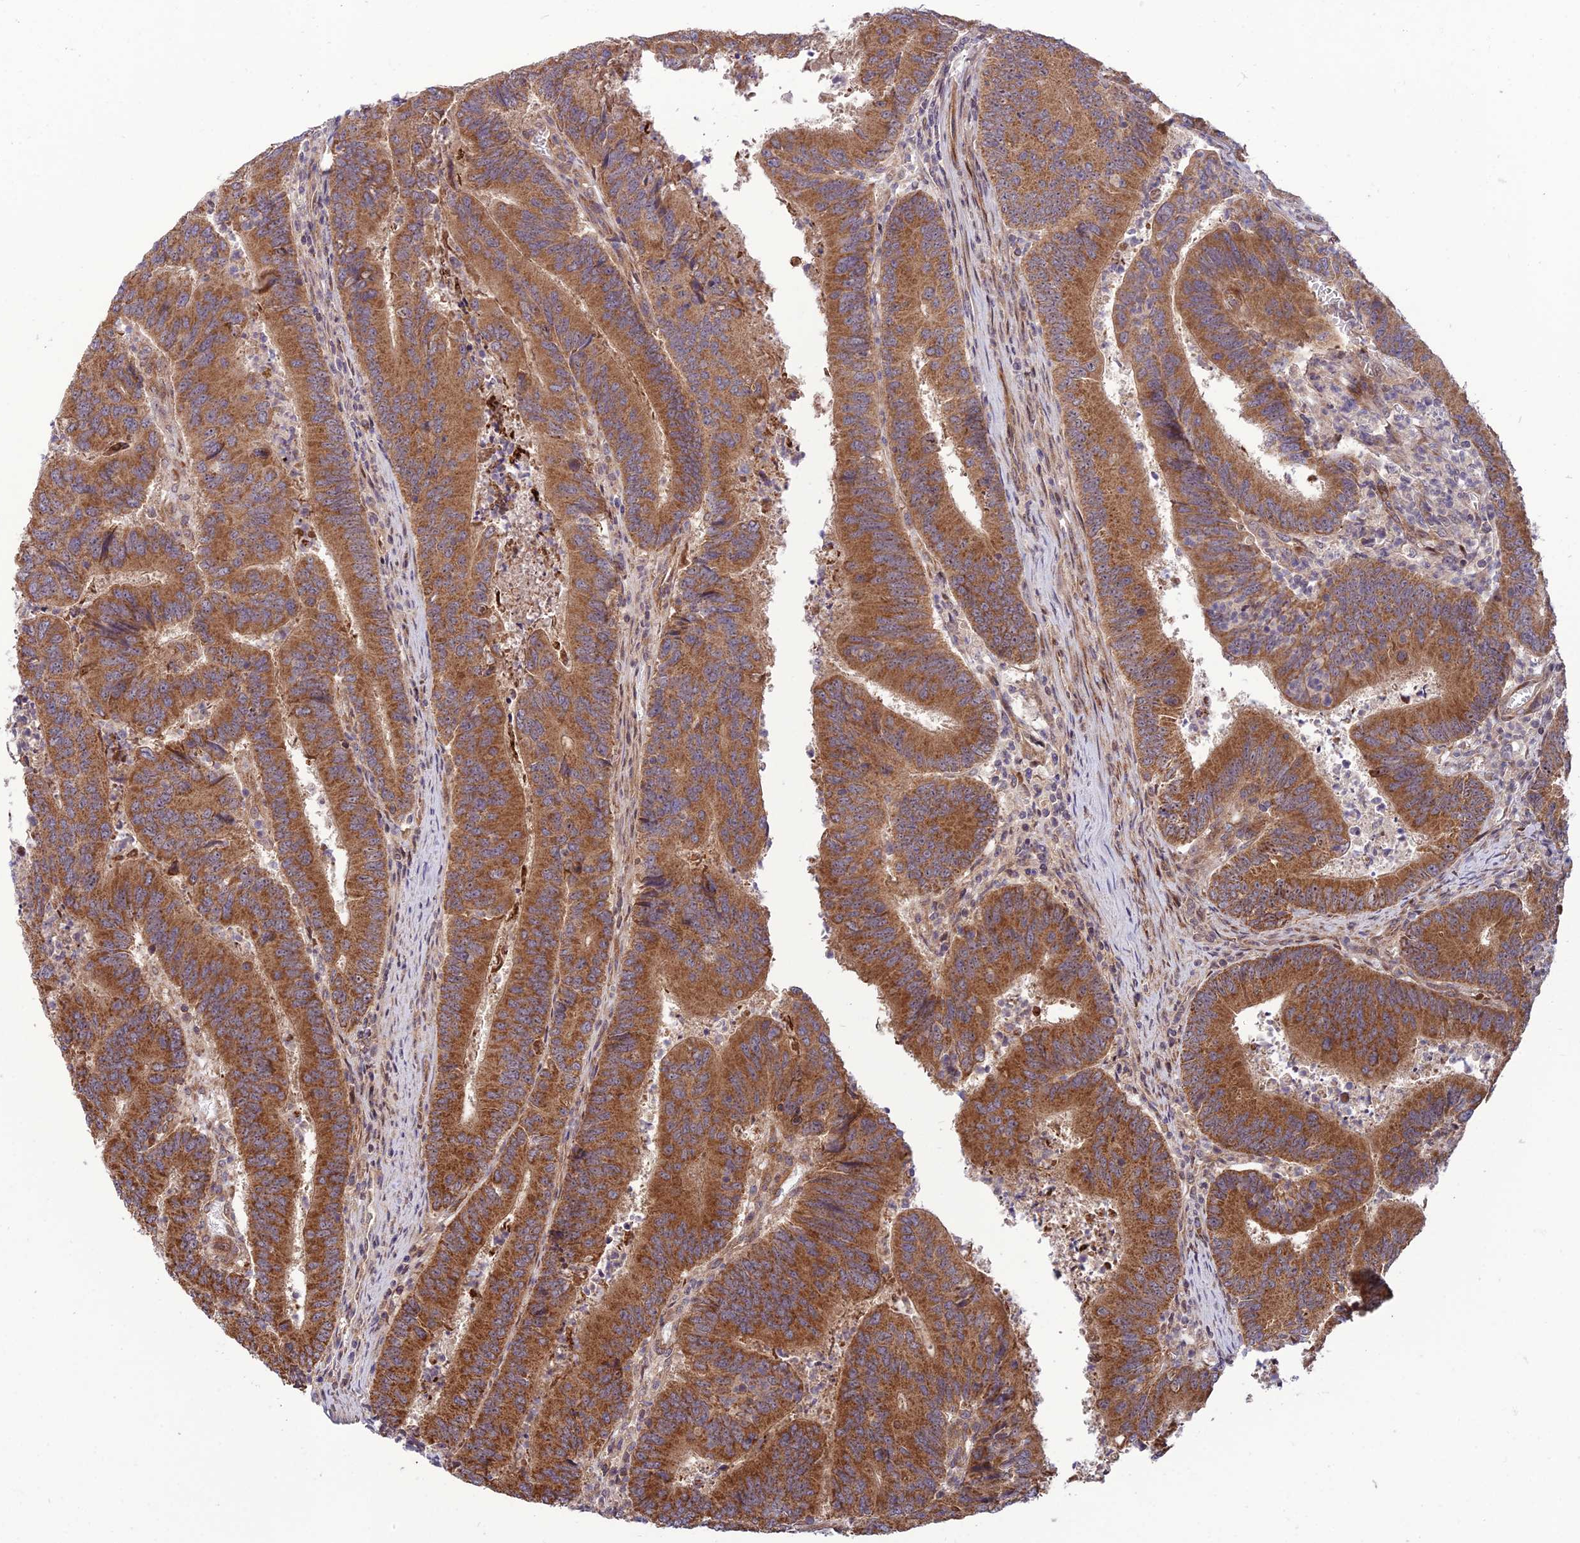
{"staining": {"intensity": "moderate", "quantity": ">75%", "location": "cytoplasmic/membranous"}, "tissue": "colorectal cancer", "cell_type": "Tumor cells", "image_type": "cancer", "snomed": [{"axis": "morphology", "description": "Adenocarcinoma, NOS"}, {"axis": "topography", "description": "Colon"}], "caption": "Immunohistochemistry (IHC) staining of colorectal adenocarcinoma, which shows medium levels of moderate cytoplasmic/membranous expression in approximately >75% of tumor cells indicating moderate cytoplasmic/membranous protein positivity. The staining was performed using DAB (3,3'-diaminobenzidine) (brown) for protein detection and nuclei were counterstained in hematoxylin (blue).", "gene": "PLEKHG2", "patient": {"sex": "female", "age": 67}}